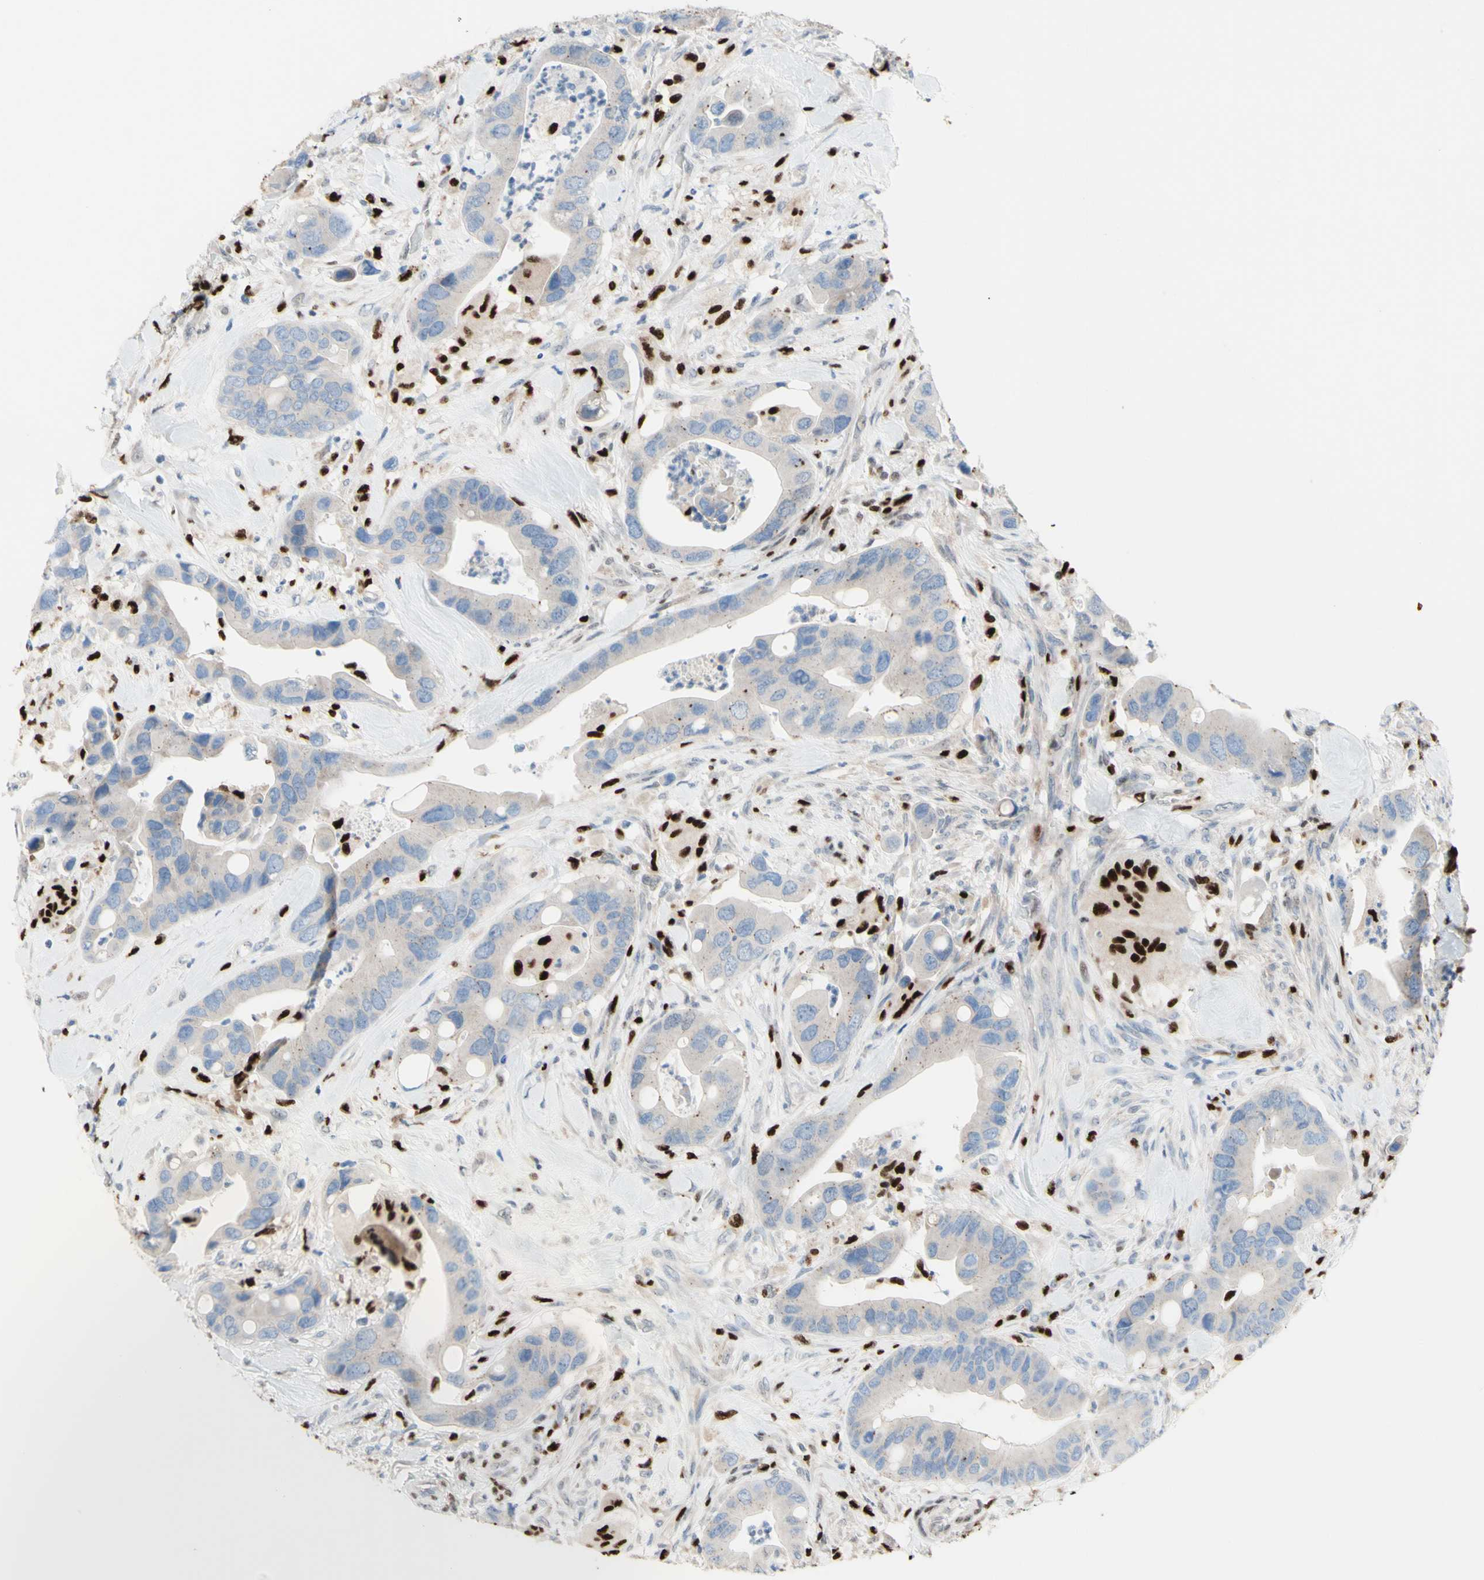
{"staining": {"intensity": "weak", "quantity": ">75%", "location": "cytoplasmic/membranous"}, "tissue": "colorectal cancer", "cell_type": "Tumor cells", "image_type": "cancer", "snomed": [{"axis": "morphology", "description": "Adenocarcinoma, NOS"}, {"axis": "topography", "description": "Rectum"}], "caption": "A low amount of weak cytoplasmic/membranous staining is present in about >75% of tumor cells in colorectal cancer tissue.", "gene": "EED", "patient": {"sex": "female", "age": 57}}